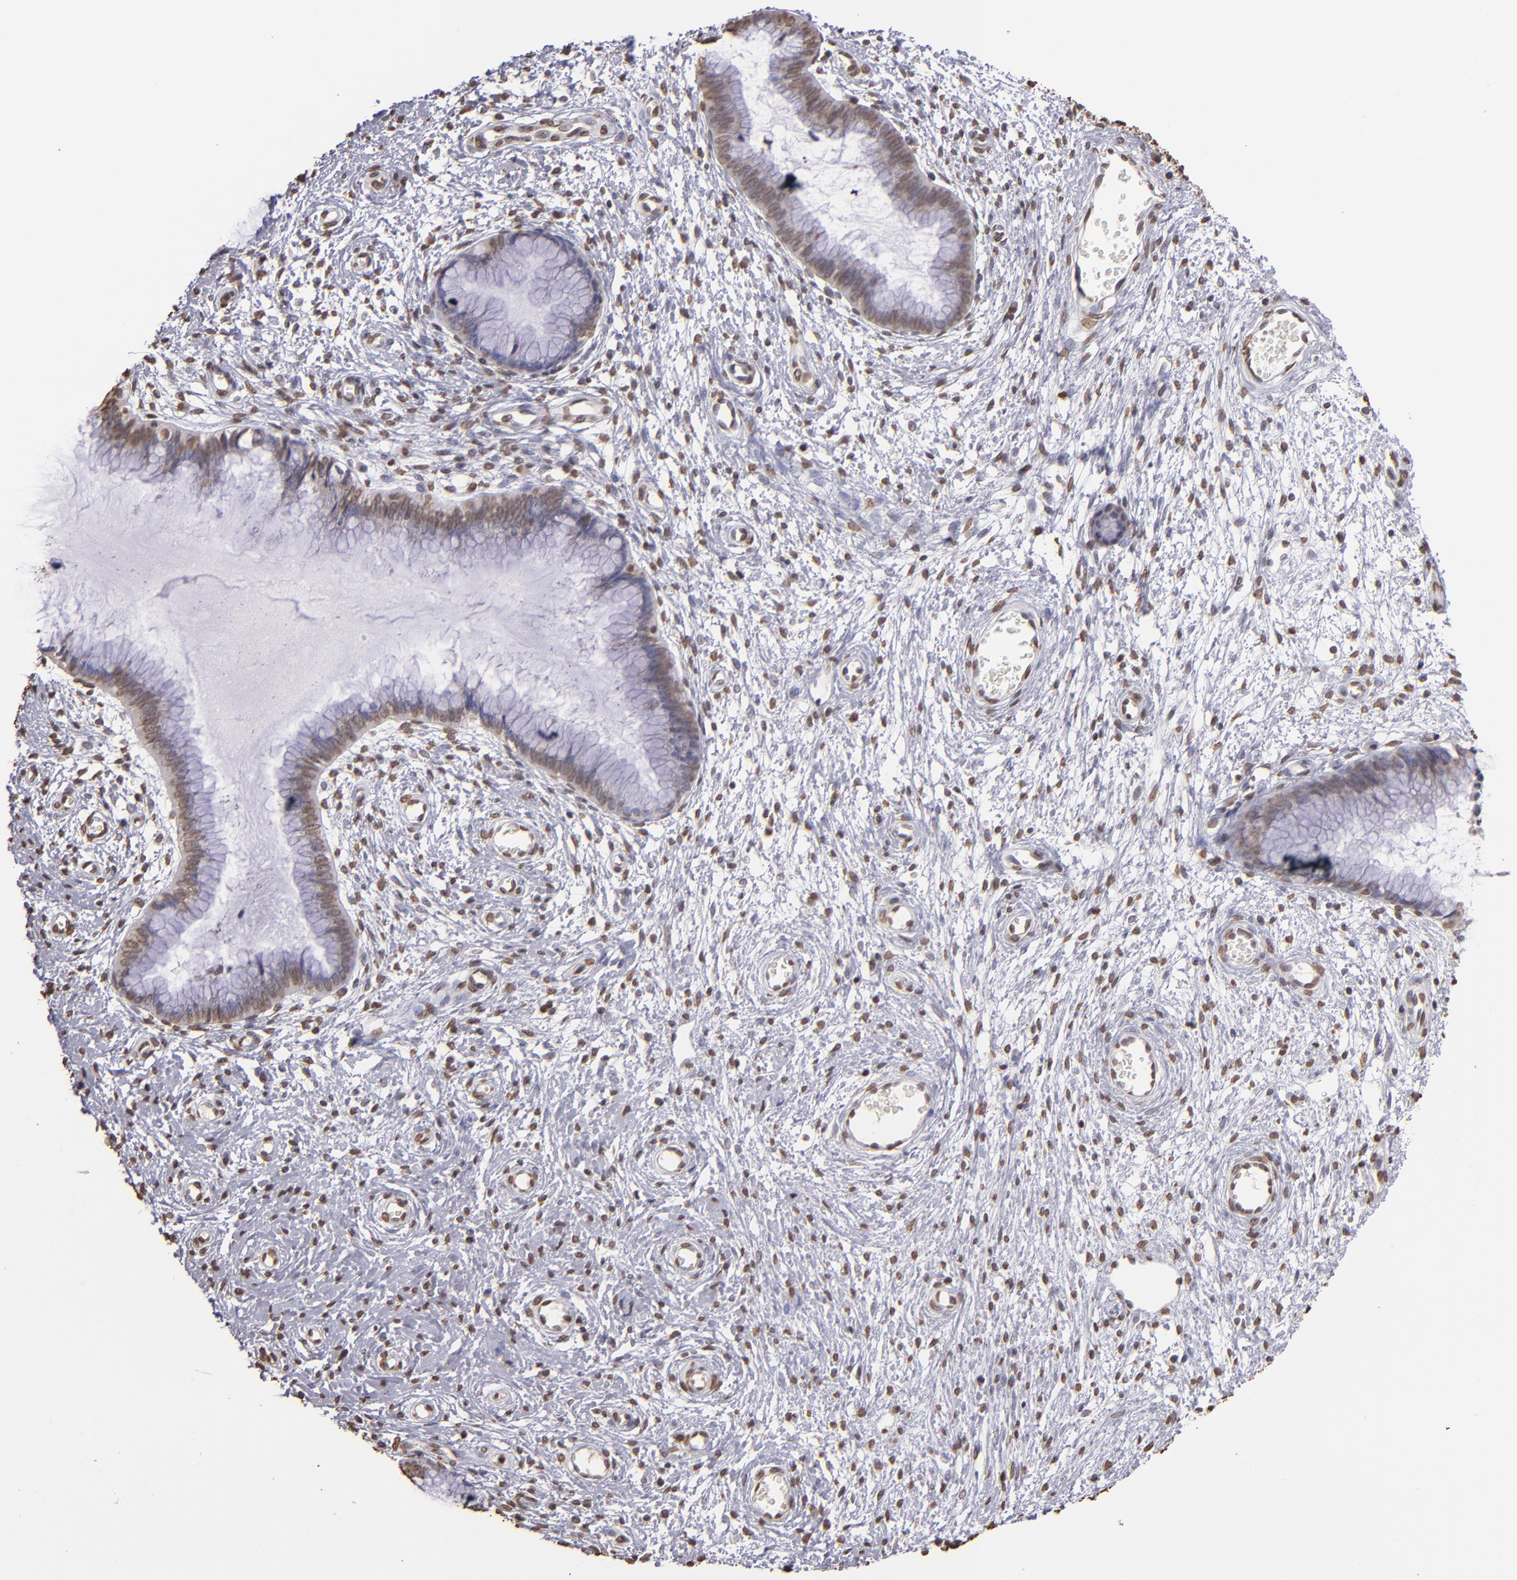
{"staining": {"intensity": "moderate", "quantity": ">75%", "location": "nuclear"}, "tissue": "cervix", "cell_type": "Glandular cells", "image_type": "normal", "snomed": [{"axis": "morphology", "description": "Normal tissue, NOS"}, {"axis": "topography", "description": "Cervix"}], "caption": "Human cervix stained with a brown dye exhibits moderate nuclear positive positivity in about >75% of glandular cells.", "gene": "LBX1", "patient": {"sex": "female", "age": 55}}